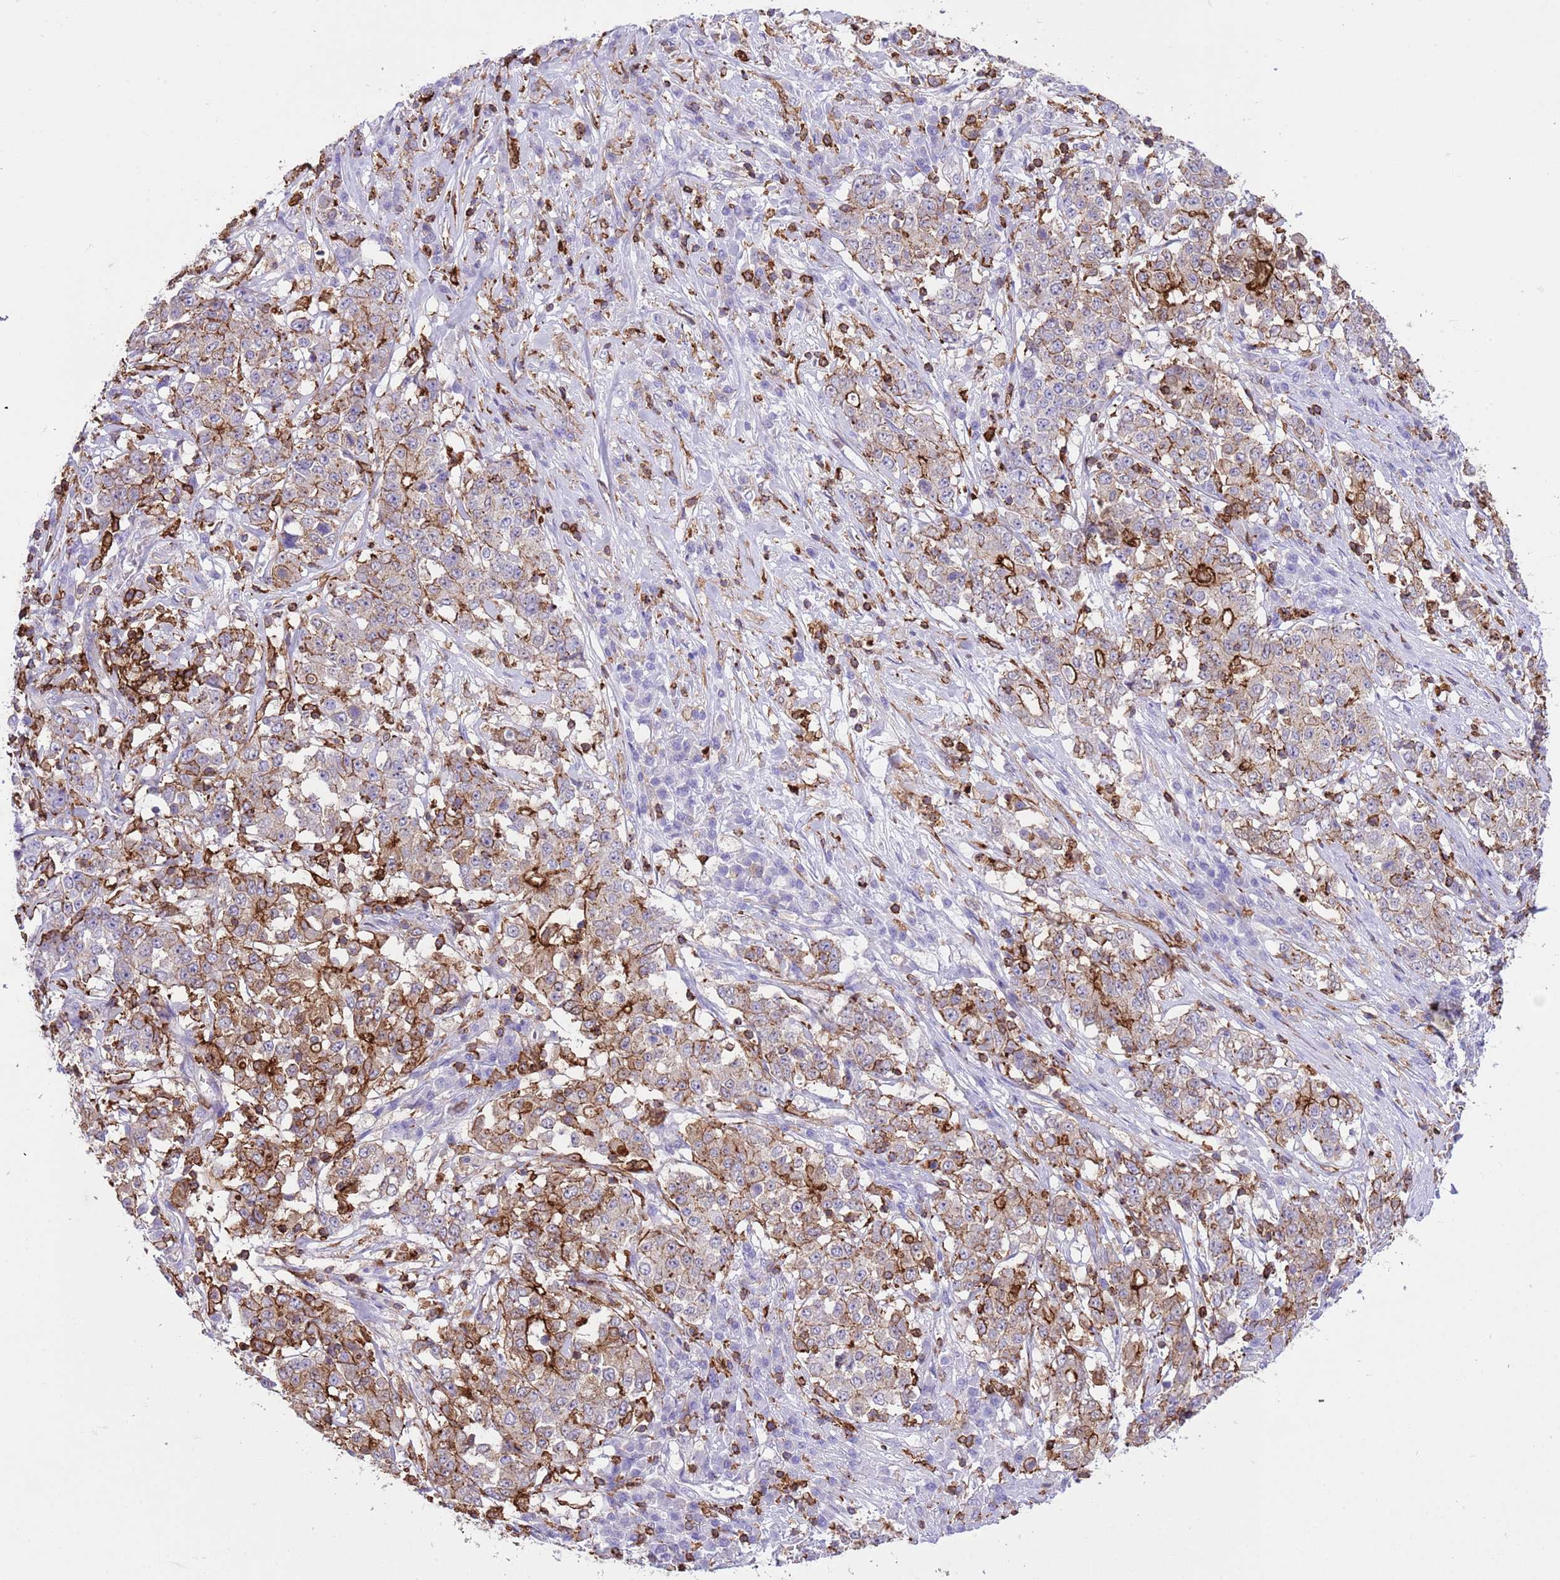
{"staining": {"intensity": "moderate", "quantity": "25%-75%", "location": "cytoplasmic/membranous"}, "tissue": "stomach cancer", "cell_type": "Tumor cells", "image_type": "cancer", "snomed": [{"axis": "morphology", "description": "Adenocarcinoma, NOS"}, {"axis": "topography", "description": "Stomach"}], "caption": "Human adenocarcinoma (stomach) stained with a protein marker demonstrates moderate staining in tumor cells.", "gene": "EFHD2", "patient": {"sex": "male", "age": 59}}